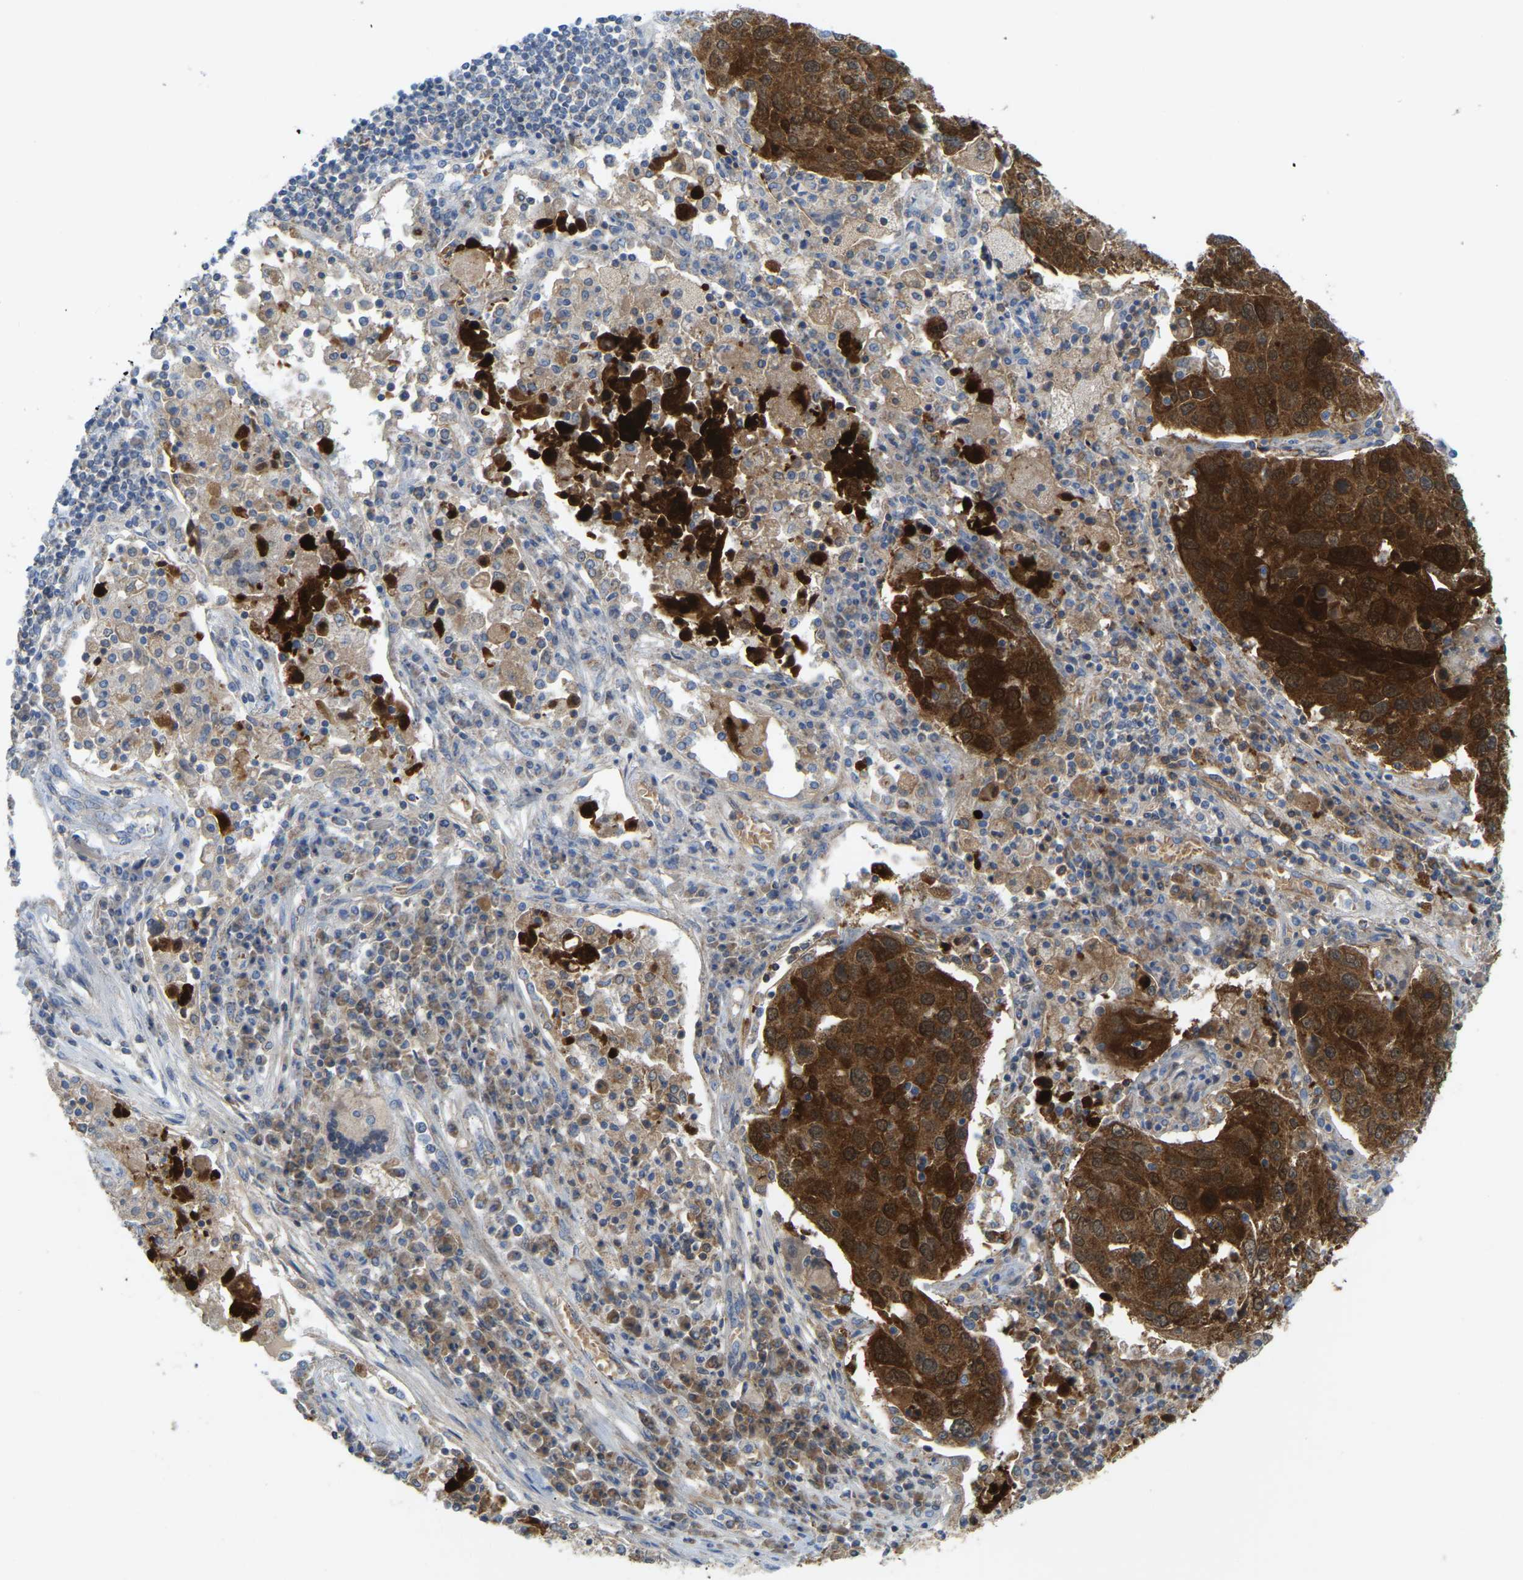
{"staining": {"intensity": "strong", "quantity": ">75%", "location": "cytoplasmic/membranous"}, "tissue": "lung cancer", "cell_type": "Tumor cells", "image_type": "cancer", "snomed": [{"axis": "morphology", "description": "Squamous cell carcinoma, NOS"}, {"axis": "topography", "description": "Lung"}], "caption": "Human lung cancer stained with a brown dye displays strong cytoplasmic/membranous positive positivity in approximately >75% of tumor cells.", "gene": "SERPINB5", "patient": {"sex": "male", "age": 65}}